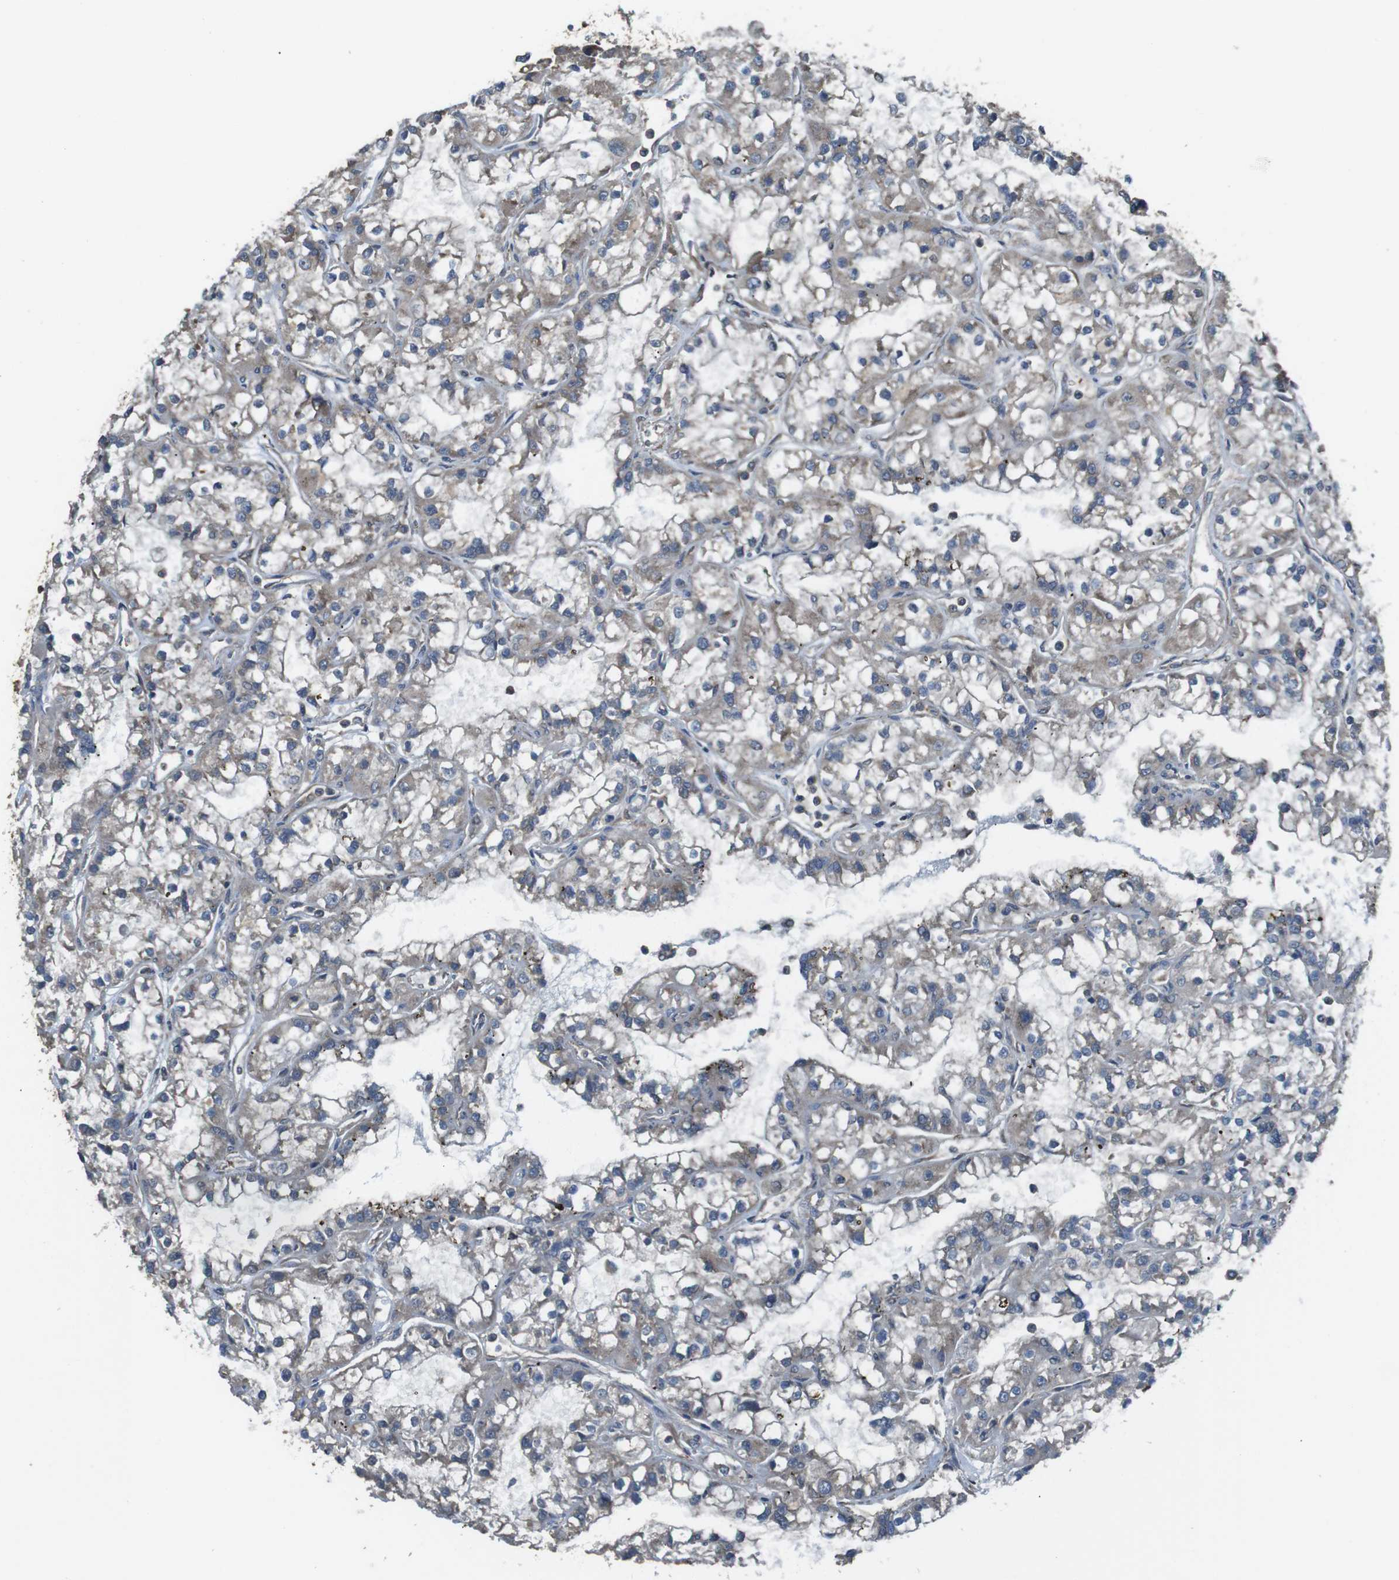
{"staining": {"intensity": "weak", "quantity": "<25%", "location": "cytoplasmic/membranous"}, "tissue": "renal cancer", "cell_type": "Tumor cells", "image_type": "cancer", "snomed": [{"axis": "morphology", "description": "Adenocarcinoma, NOS"}, {"axis": "topography", "description": "Kidney"}], "caption": "High magnification brightfield microscopy of renal cancer stained with DAB (brown) and counterstained with hematoxylin (blue): tumor cells show no significant positivity.", "gene": "FUT2", "patient": {"sex": "female", "age": 52}}